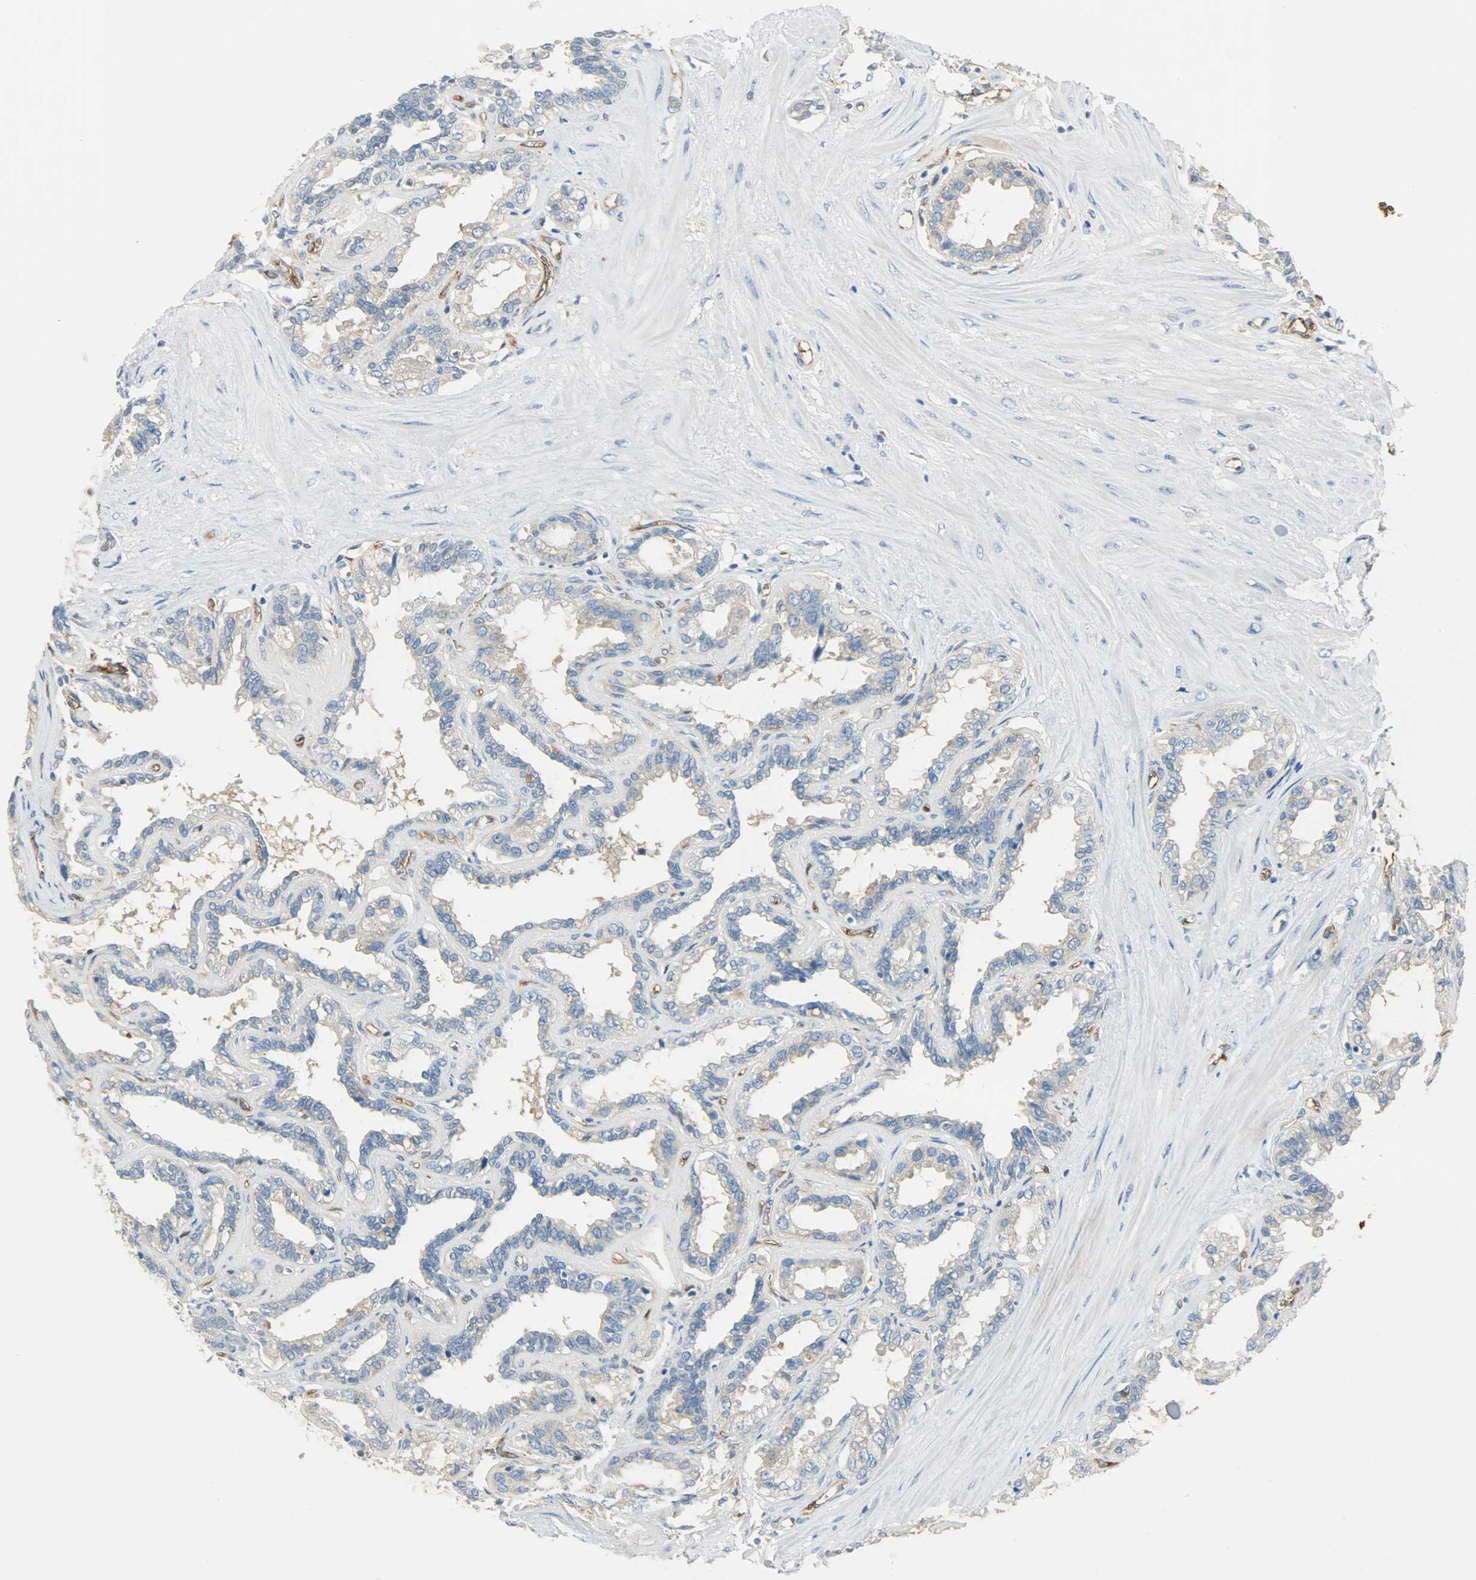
{"staining": {"intensity": "weak", "quantity": "25%-75%", "location": "cytoplasmic/membranous"}, "tissue": "seminal vesicle", "cell_type": "Glandular cells", "image_type": "normal", "snomed": [{"axis": "morphology", "description": "Normal tissue, NOS"}, {"axis": "morphology", "description": "Inflammation, NOS"}, {"axis": "topography", "description": "Urinary bladder"}, {"axis": "topography", "description": "Prostate"}, {"axis": "topography", "description": "Seminal veicle"}], "caption": "High-magnification brightfield microscopy of normal seminal vesicle stained with DAB (3,3'-diaminobenzidine) (brown) and counterstained with hematoxylin (blue). glandular cells exhibit weak cytoplasmic/membranous expression is identified in approximately25%-75% of cells. (Brightfield microscopy of DAB IHC at high magnification).", "gene": "WARS1", "patient": {"sex": "male", "age": 82}}